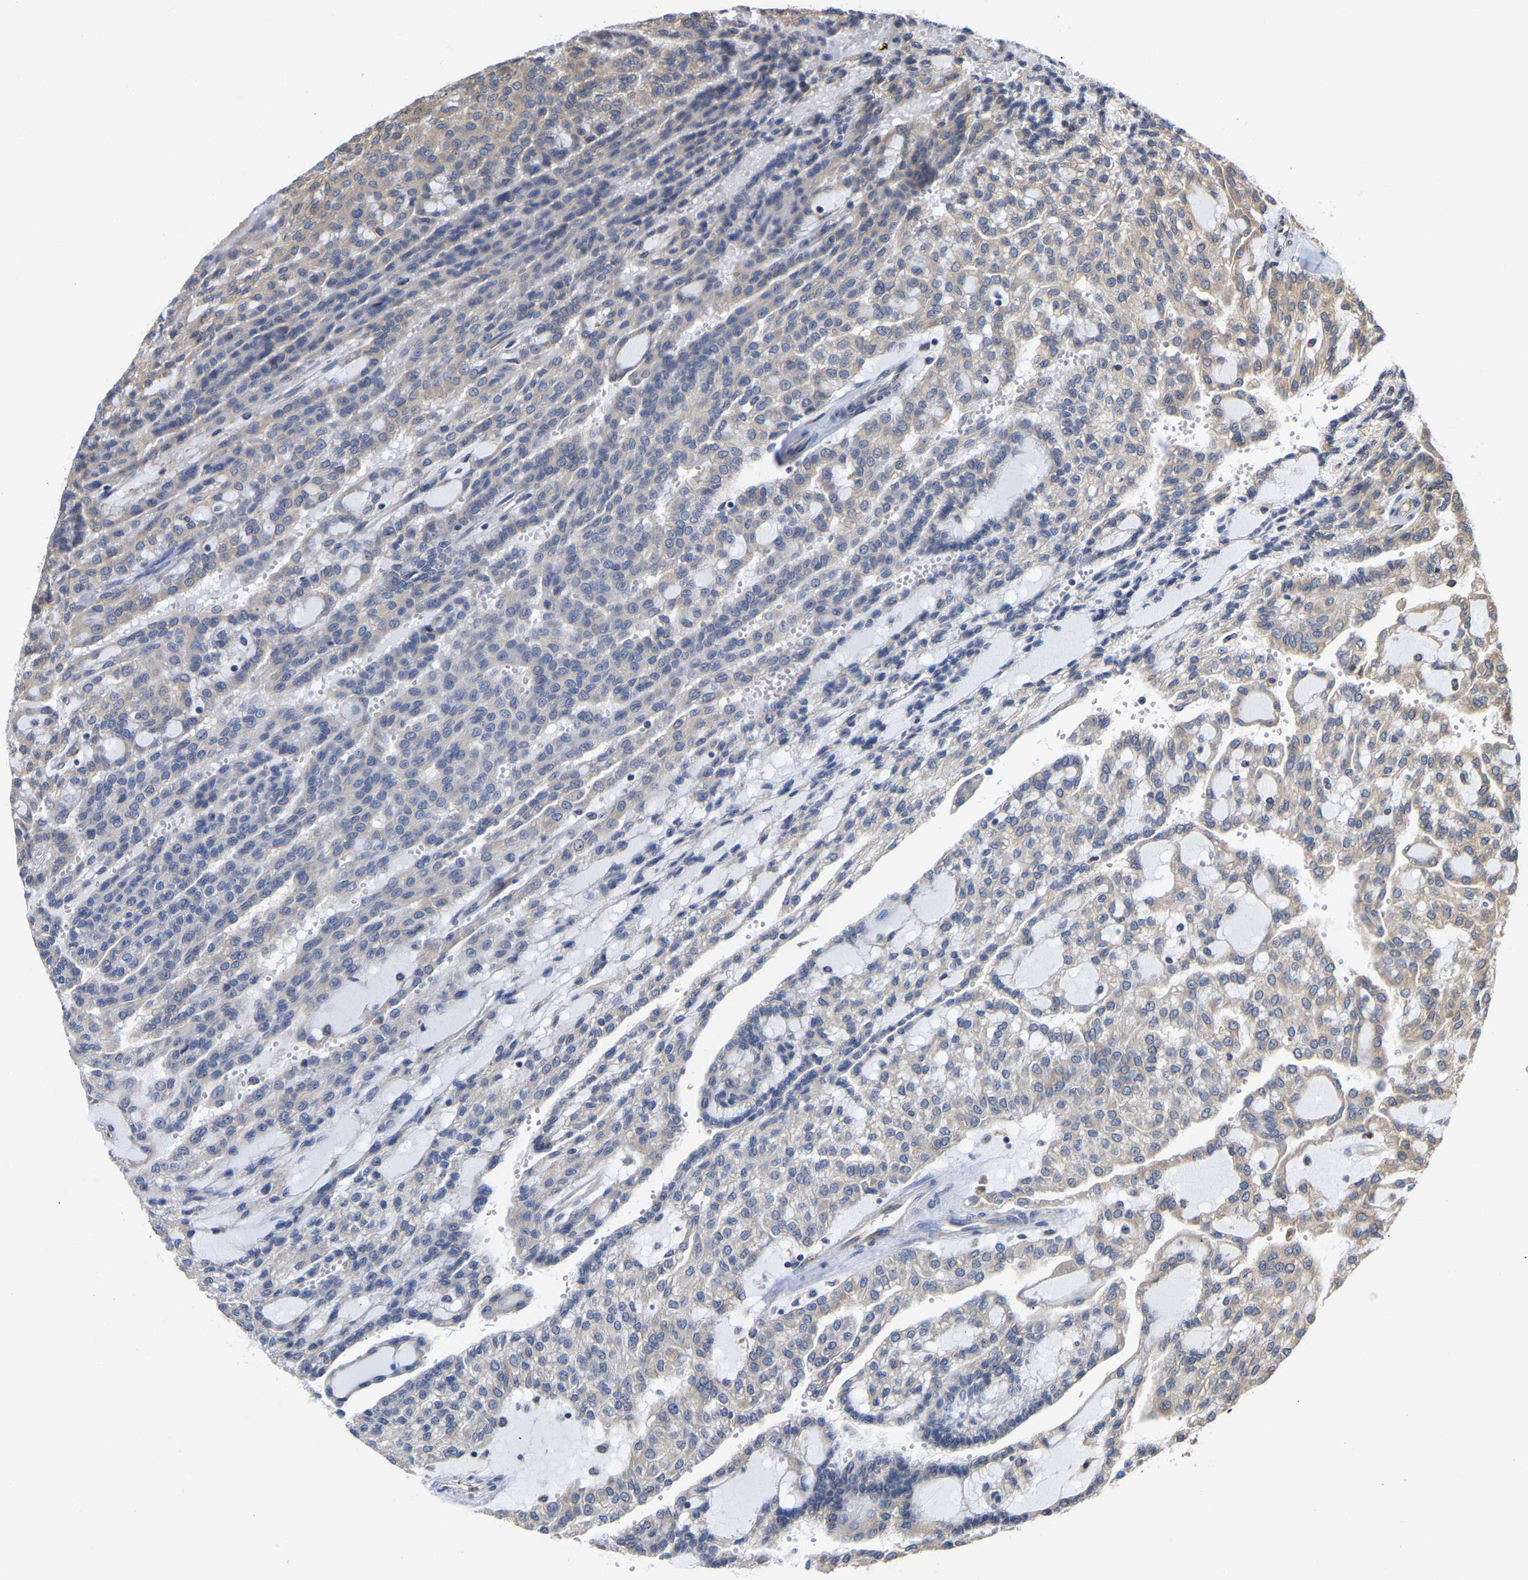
{"staining": {"intensity": "negative", "quantity": "none", "location": "none"}, "tissue": "renal cancer", "cell_type": "Tumor cells", "image_type": "cancer", "snomed": [{"axis": "morphology", "description": "Adenocarcinoma, NOS"}, {"axis": "topography", "description": "Kidney"}], "caption": "DAB immunohistochemical staining of renal cancer demonstrates no significant staining in tumor cells. Brightfield microscopy of immunohistochemistry stained with DAB (brown) and hematoxylin (blue), captured at high magnification.", "gene": "ARAP1", "patient": {"sex": "male", "age": 63}}